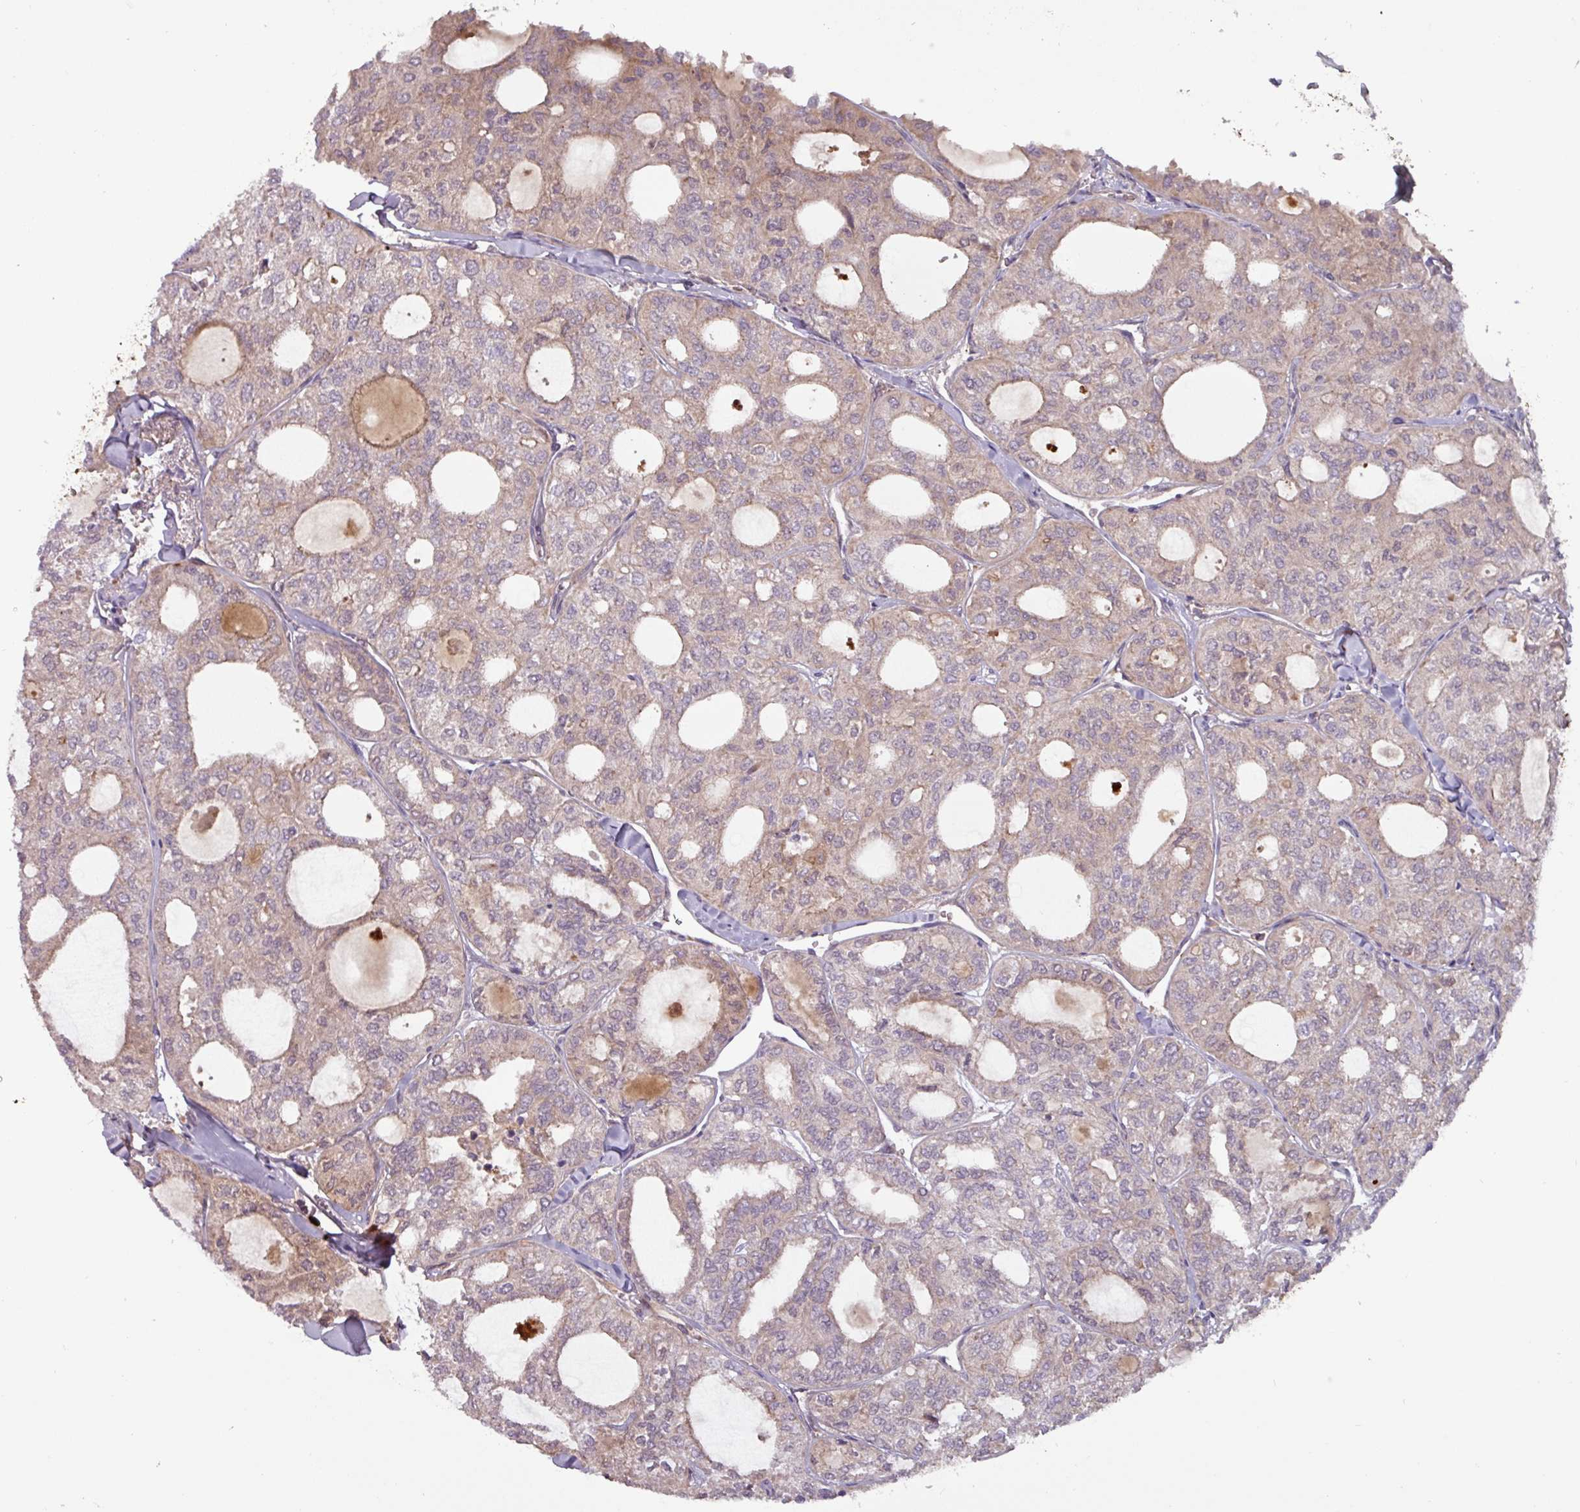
{"staining": {"intensity": "weak", "quantity": "25%-75%", "location": "cytoplasmic/membranous"}, "tissue": "thyroid cancer", "cell_type": "Tumor cells", "image_type": "cancer", "snomed": [{"axis": "morphology", "description": "Follicular adenoma carcinoma, NOS"}, {"axis": "topography", "description": "Thyroid gland"}], "caption": "IHC of human thyroid cancer (follicular adenoma carcinoma) exhibits low levels of weak cytoplasmic/membranous positivity in about 25%-75% of tumor cells.", "gene": "PCED1A", "patient": {"sex": "male", "age": 75}}